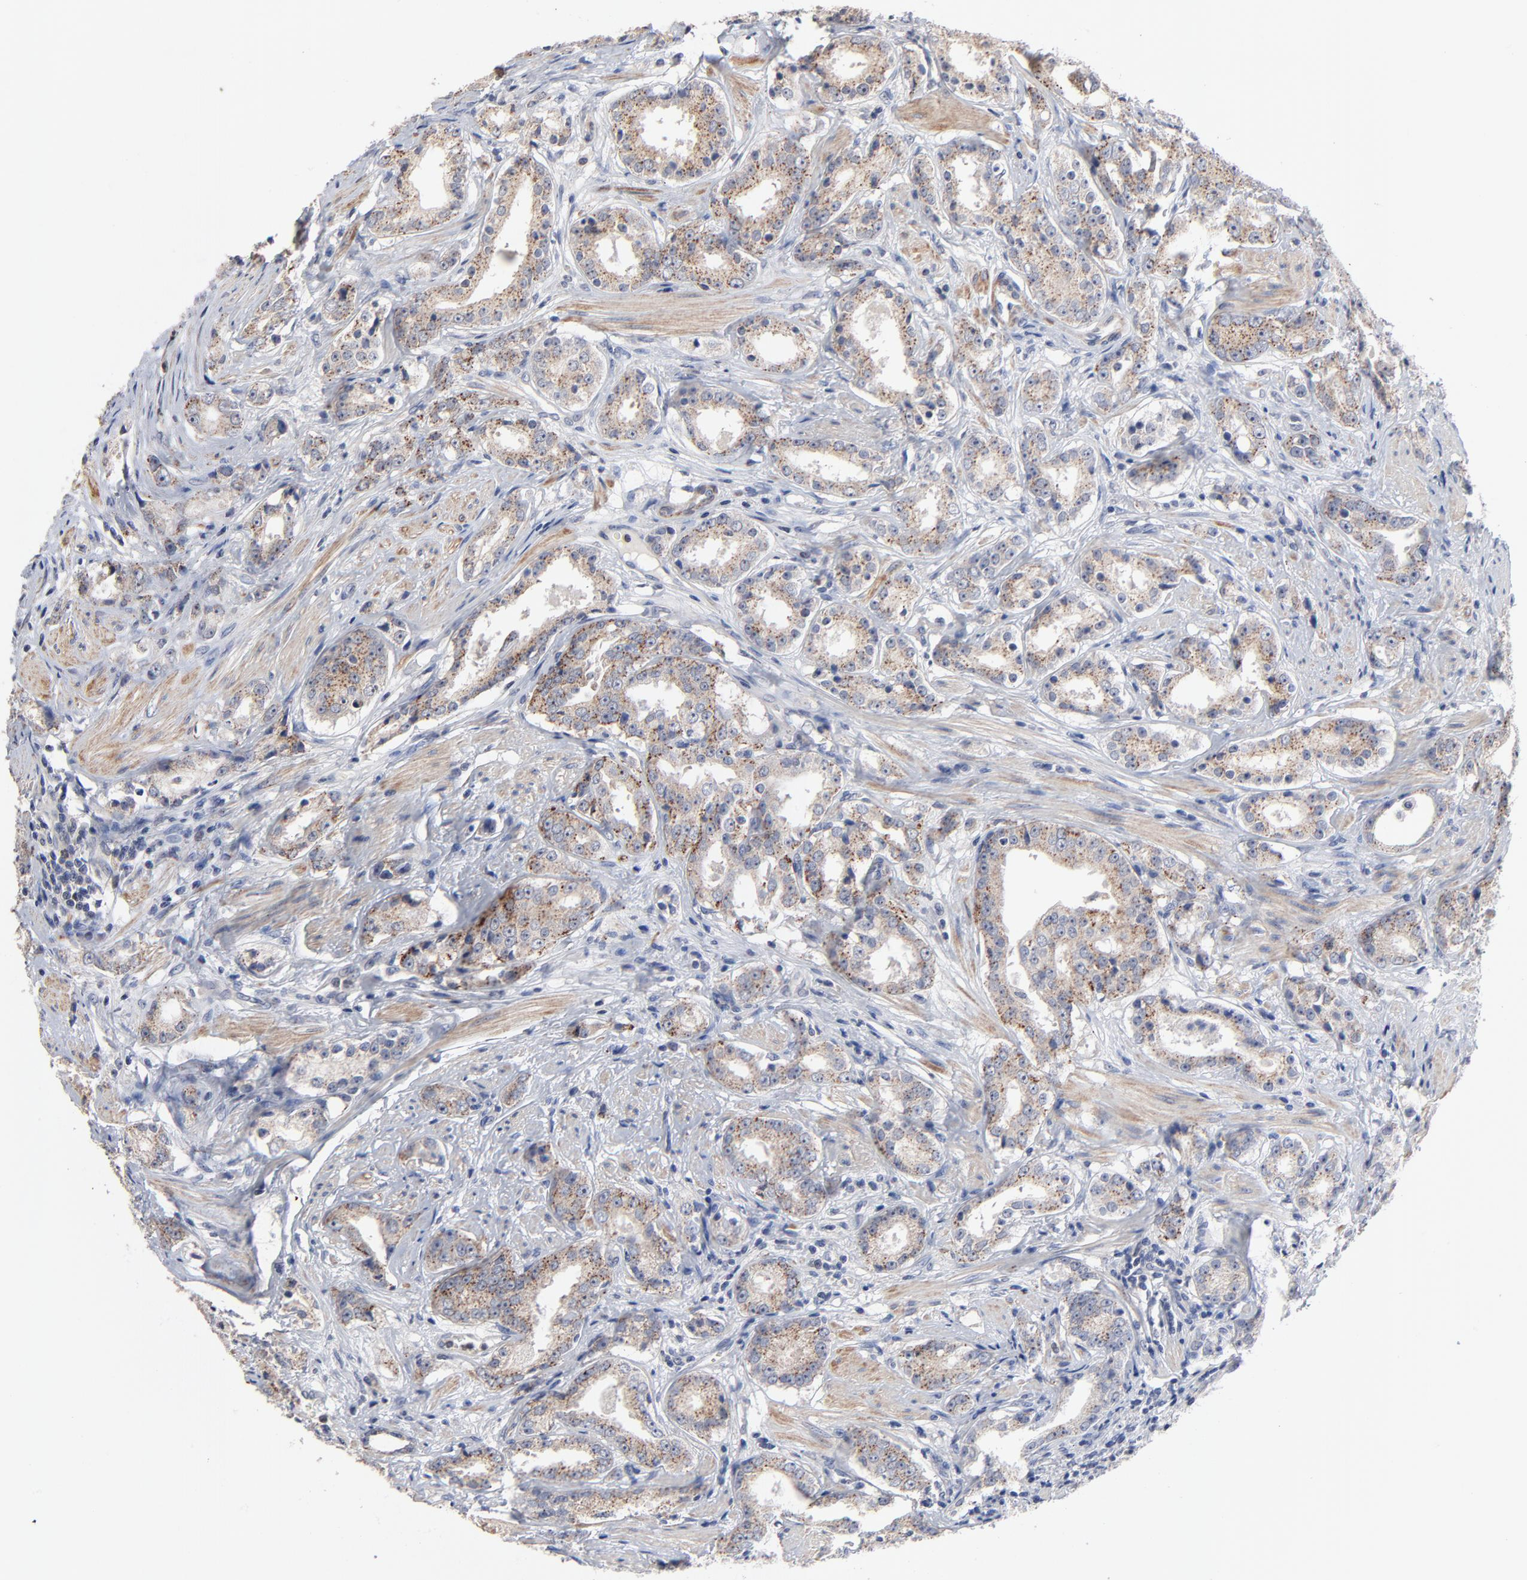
{"staining": {"intensity": "moderate", "quantity": ">75%", "location": "cytoplasmic/membranous"}, "tissue": "prostate cancer", "cell_type": "Tumor cells", "image_type": "cancer", "snomed": [{"axis": "morphology", "description": "Adenocarcinoma, Medium grade"}, {"axis": "topography", "description": "Prostate"}], "caption": "An immunohistochemistry (IHC) image of tumor tissue is shown. Protein staining in brown highlights moderate cytoplasmic/membranous positivity in prostate medium-grade adenocarcinoma within tumor cells.", "gene": "AADAC", "patient": {"sex": "male", "age": 53}}